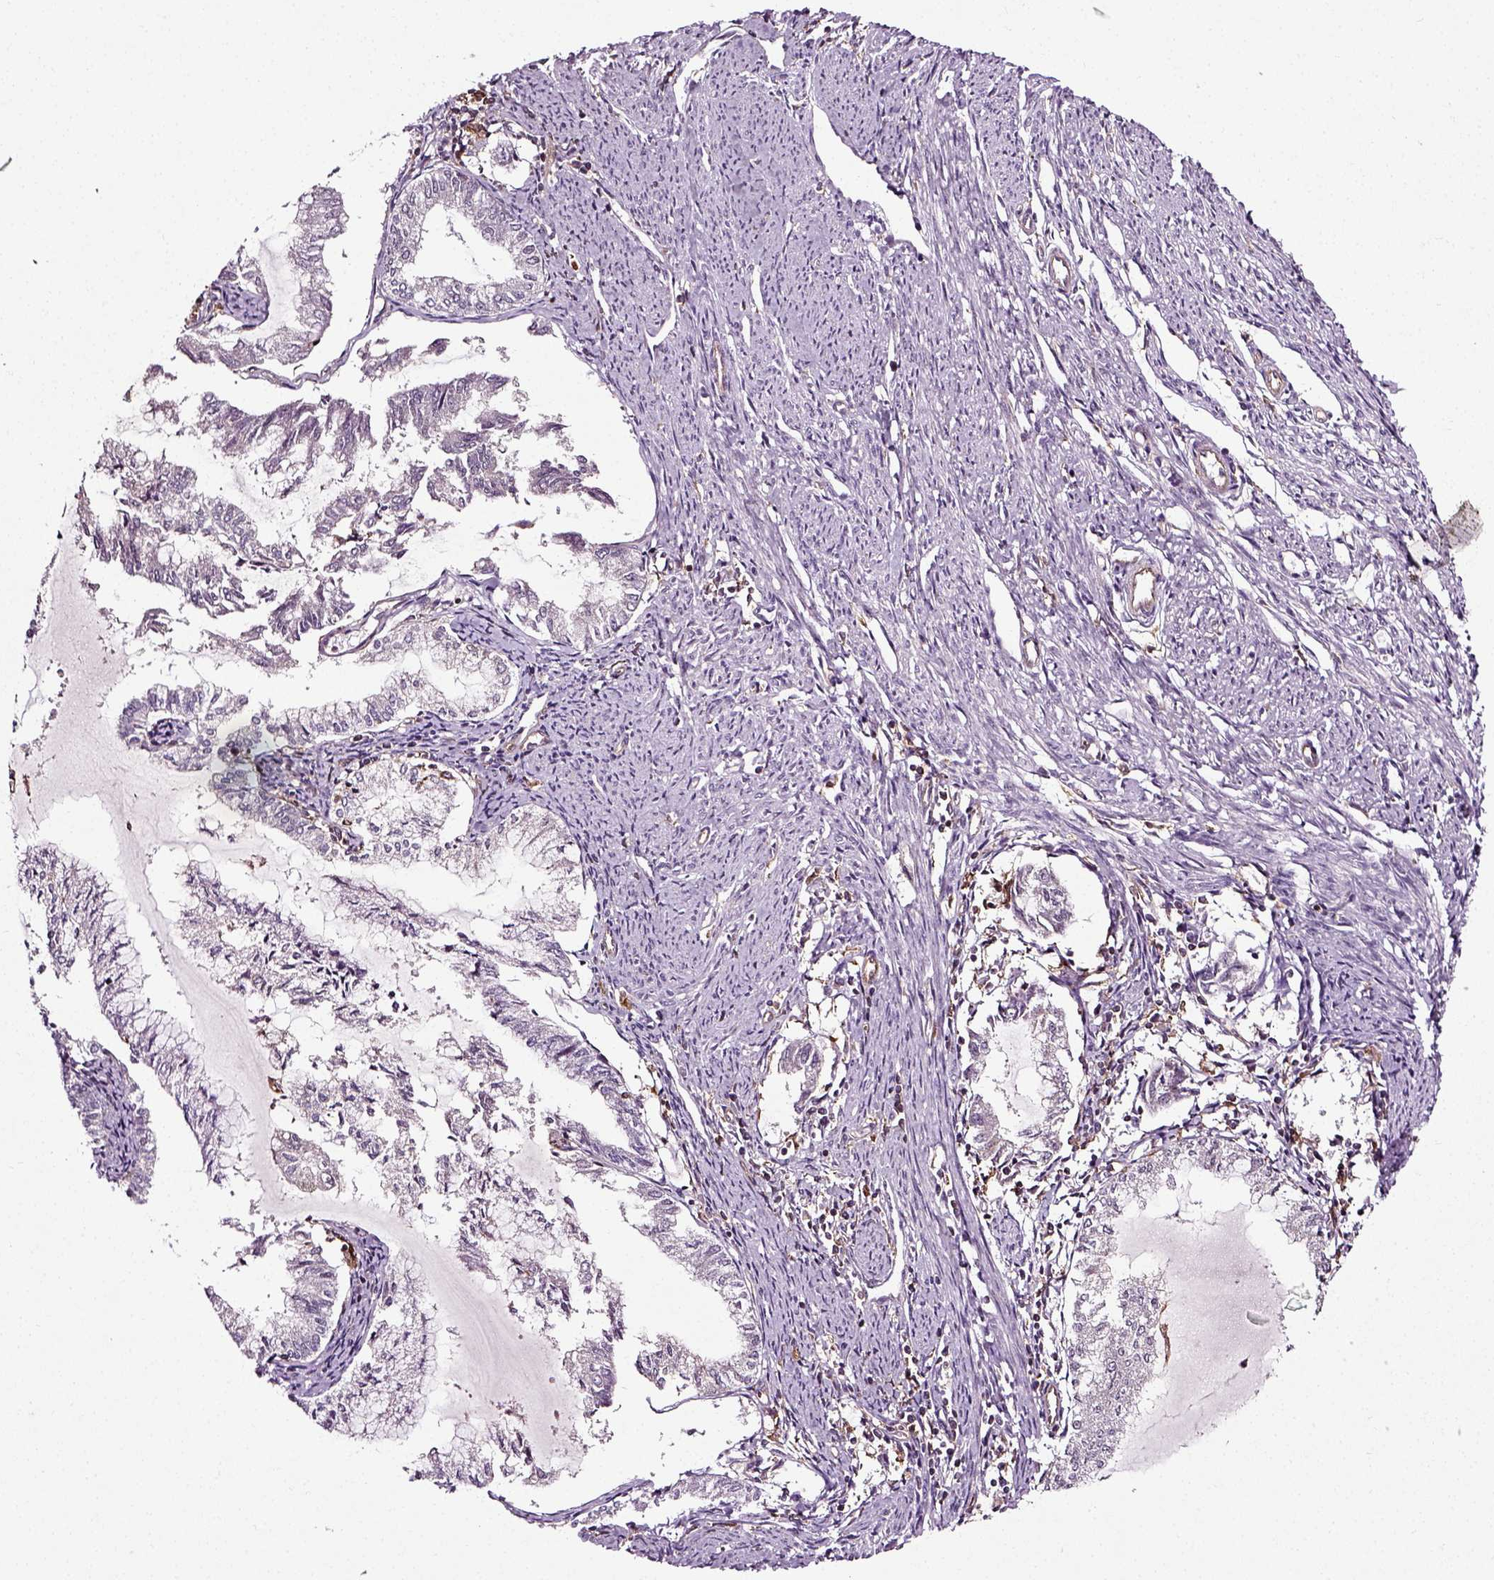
{"staining": {"intensity": "negative", "quantity": "none", "location": "none"}, "tissue": "endometrial cancer", "cell_type": "Tumor cells", "image_type": "cancer", "snomed": [{"axis": "morphology", "description": "Adenocarcinoma, NOS"}, {"axis": "topography", "description": "Endometrium"}], "caption": "The micrograph reveals no staining of tumor cells in endometrial cancer.", "gene": "RHOF", "patient": {"sex": "female", "age": 79}}